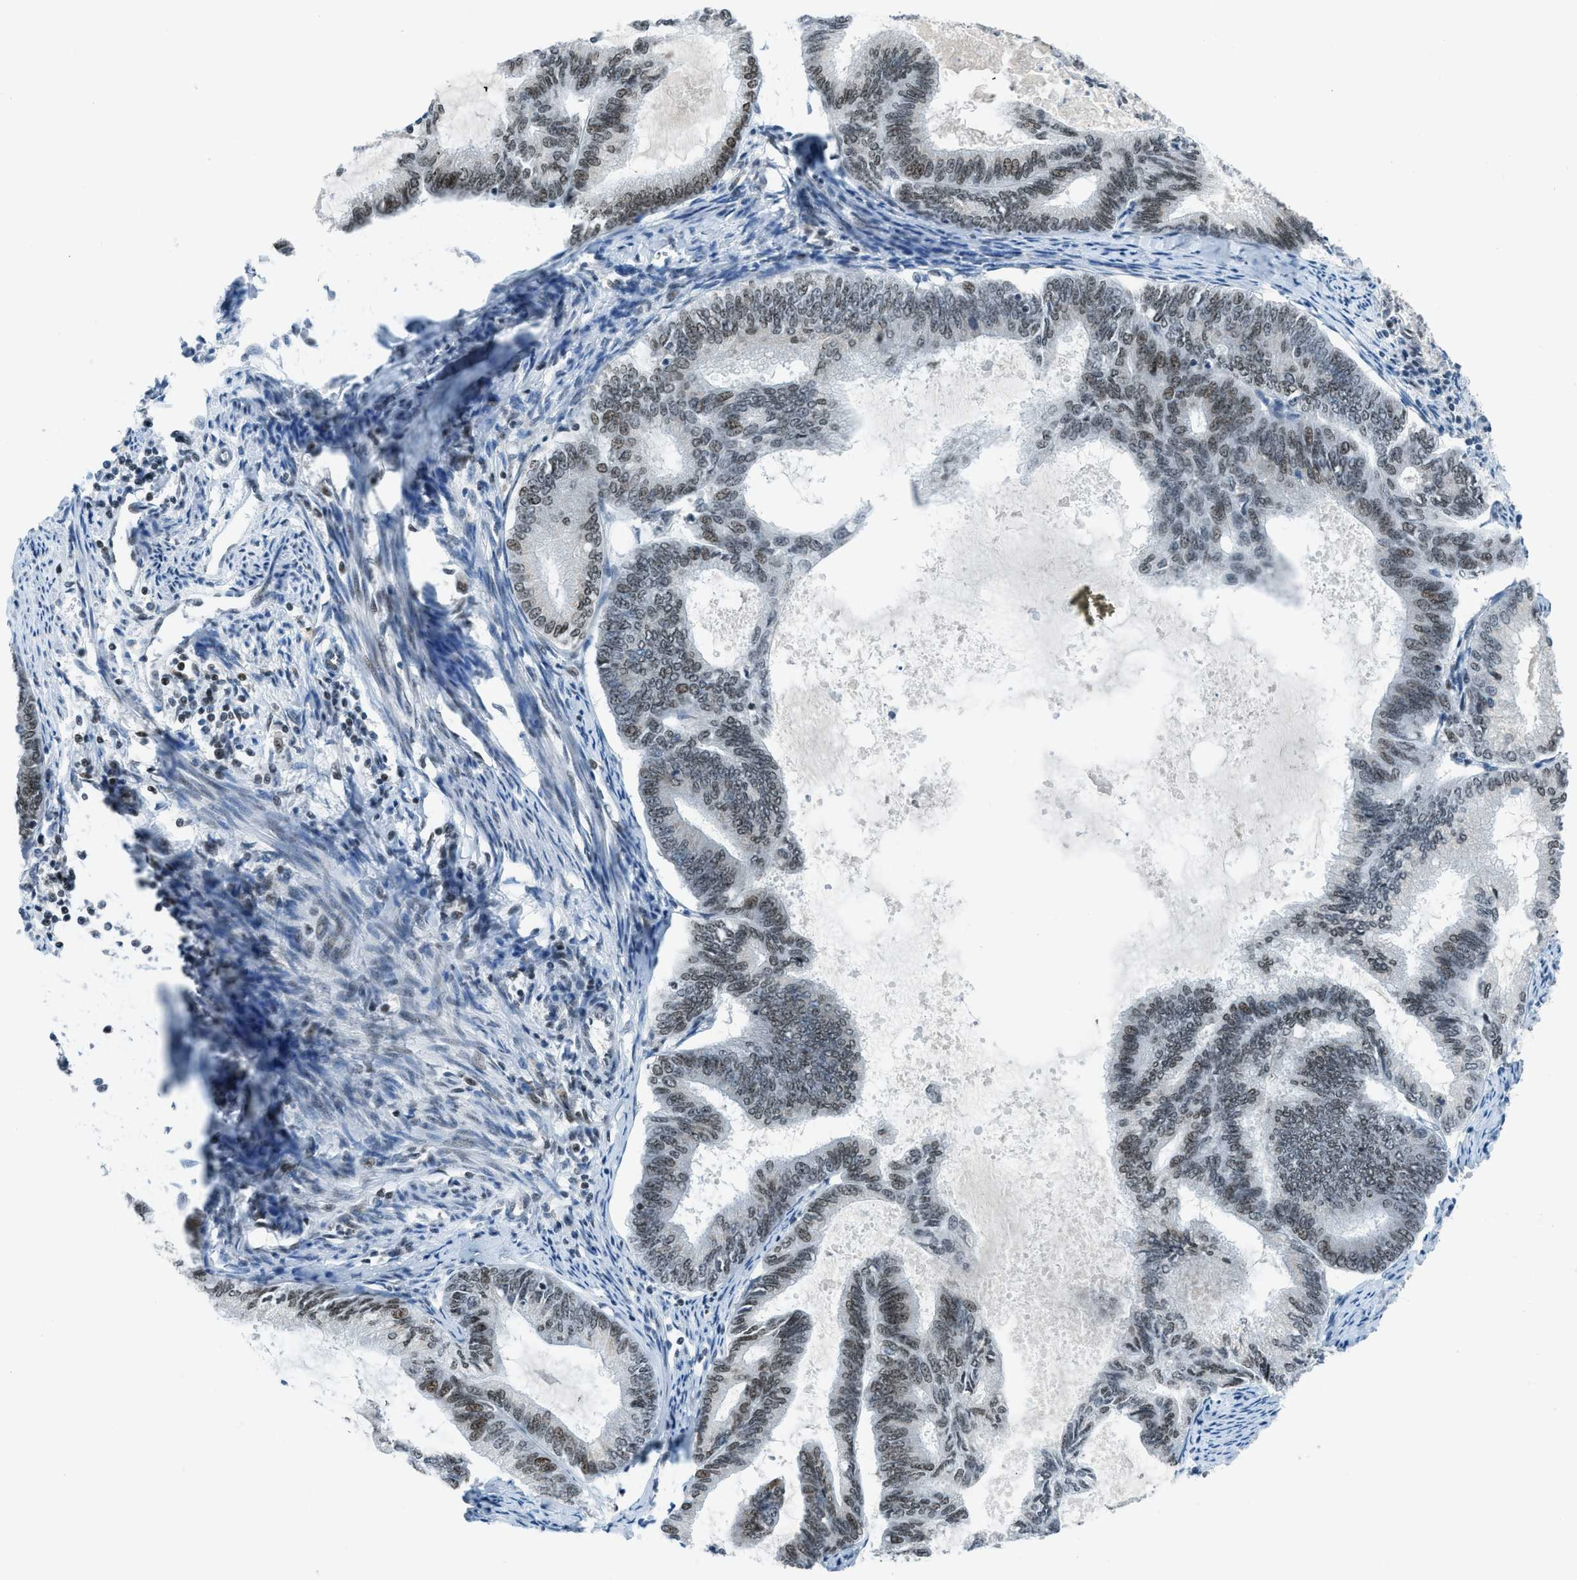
{"staining": {"intensity": "moderate", "quantity": "25%-75%", "location": "nuclear"}, "tissue": "endometrial cancer", "cell_type": "Tumor cells", "image_type": "cancer", "snomed": [{"axis": "morphology", "description": "Adenocarcinoma, NOS"}, {"axis": "topography", "description": "Endometrium"}], "caption": "The micrograph demonstrates immunohistochemical staining of endometrial adenocarcinoma. There is moderate nuclear positivity is appreciated in about 25%-75% of tumor cells.", "gene": "RAD51B", "patient": {"sex": "female", "age": 86}}